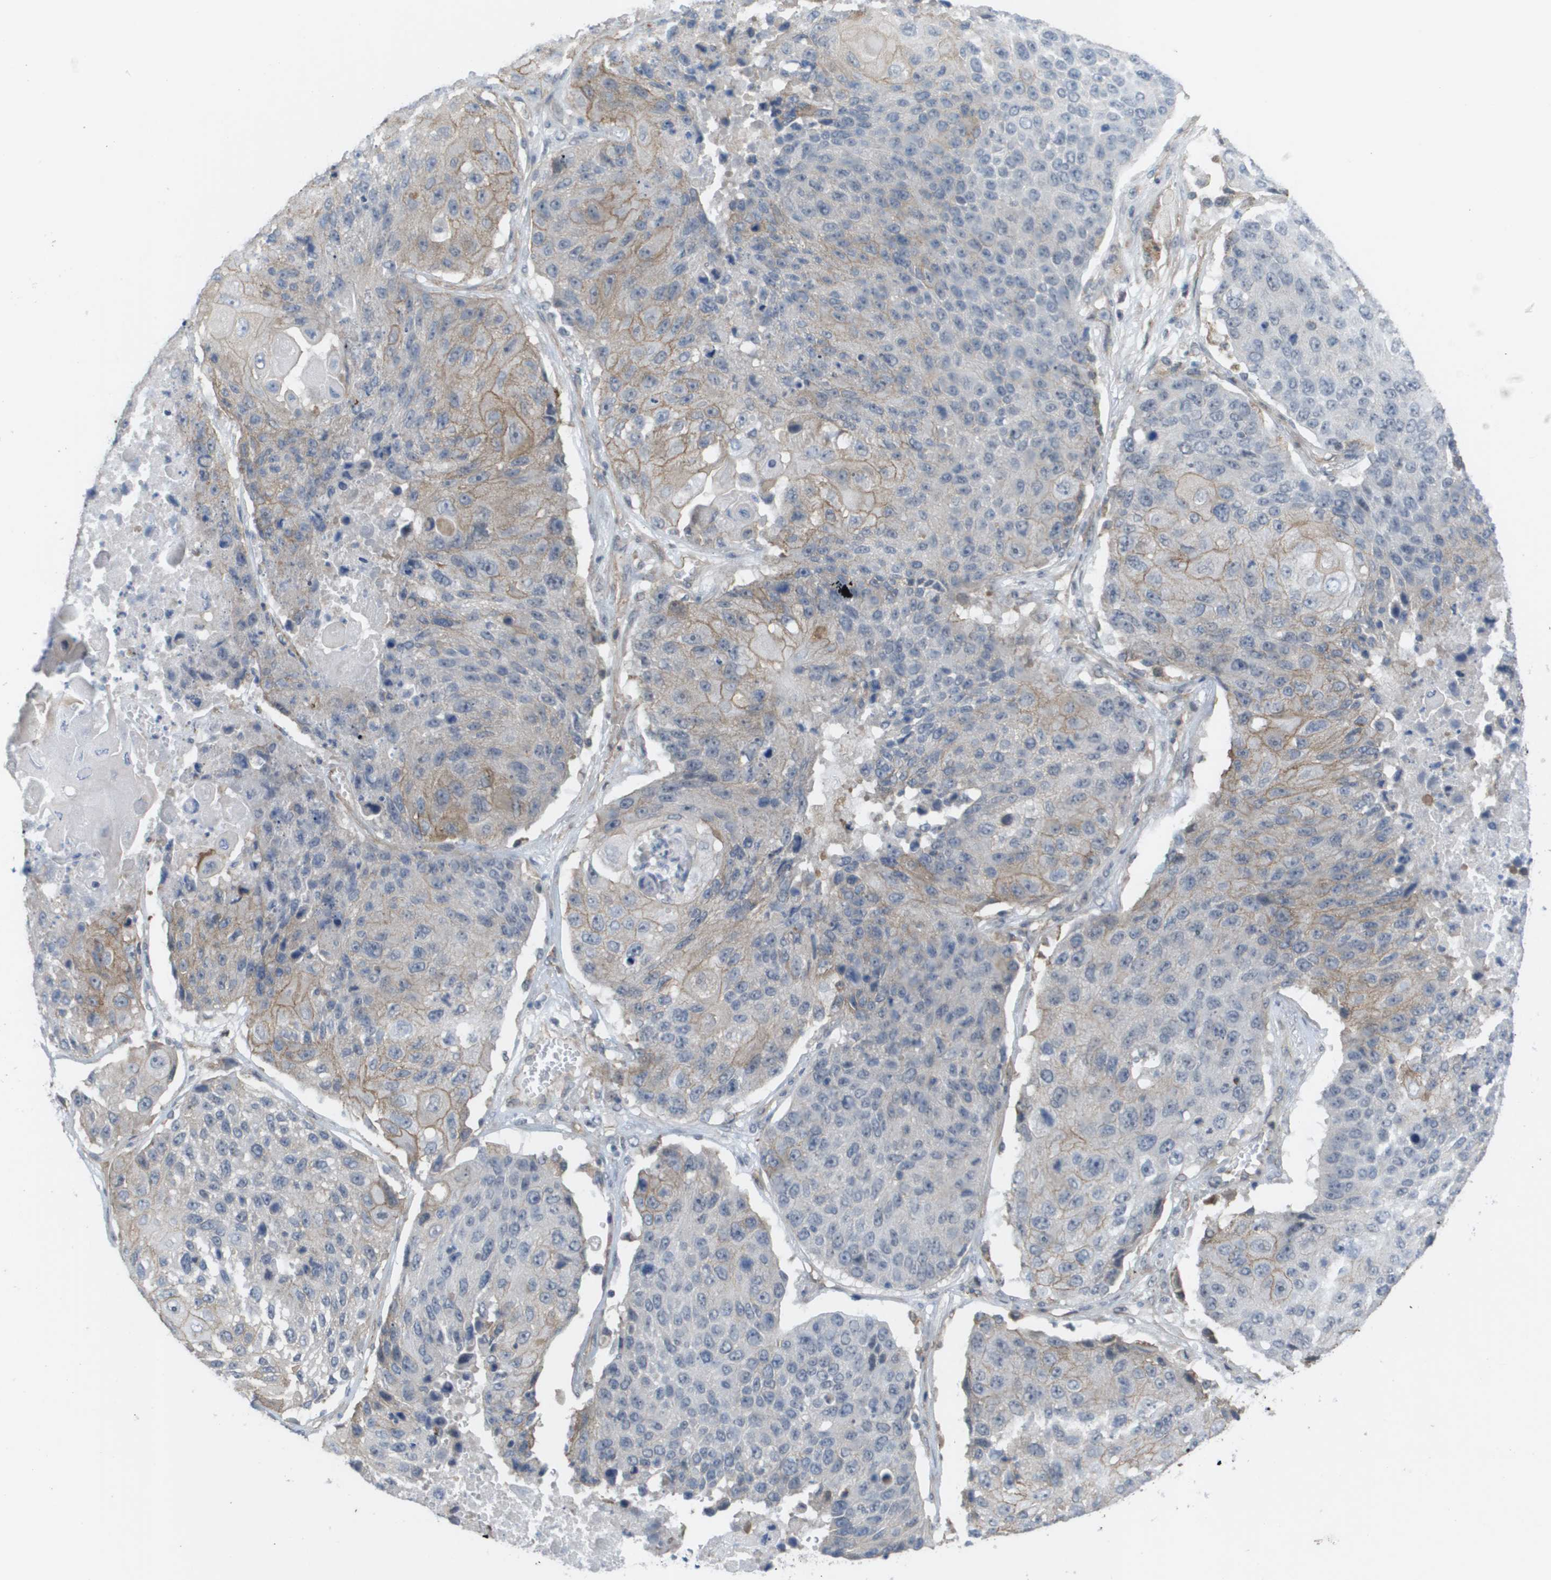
{"staining": {"intensity": "weak", "quantity": "25%-75%", "location": "cytoplasmic/membranous"}, "tissue": "lung cancer", "cell_type": "Tumor cells", "image_type": "cancer", "snomed": [{"axis": "morphology", "description": "Squamous cell carcinoma, NOS"}, {"axis": "topography", "description": "Lung"}], "caption": "Squamous cell carcinoma (lung) tissue demonstrates weak cytoplasmic/membranous positivity in about 25%-75% of tumor cells, visualized by immunohistochemistry. The protein is shown in brown color, while the nuclei are stained blue.", "gene": "MTARC2", "patient": {"sex": "male", "age": 61}}